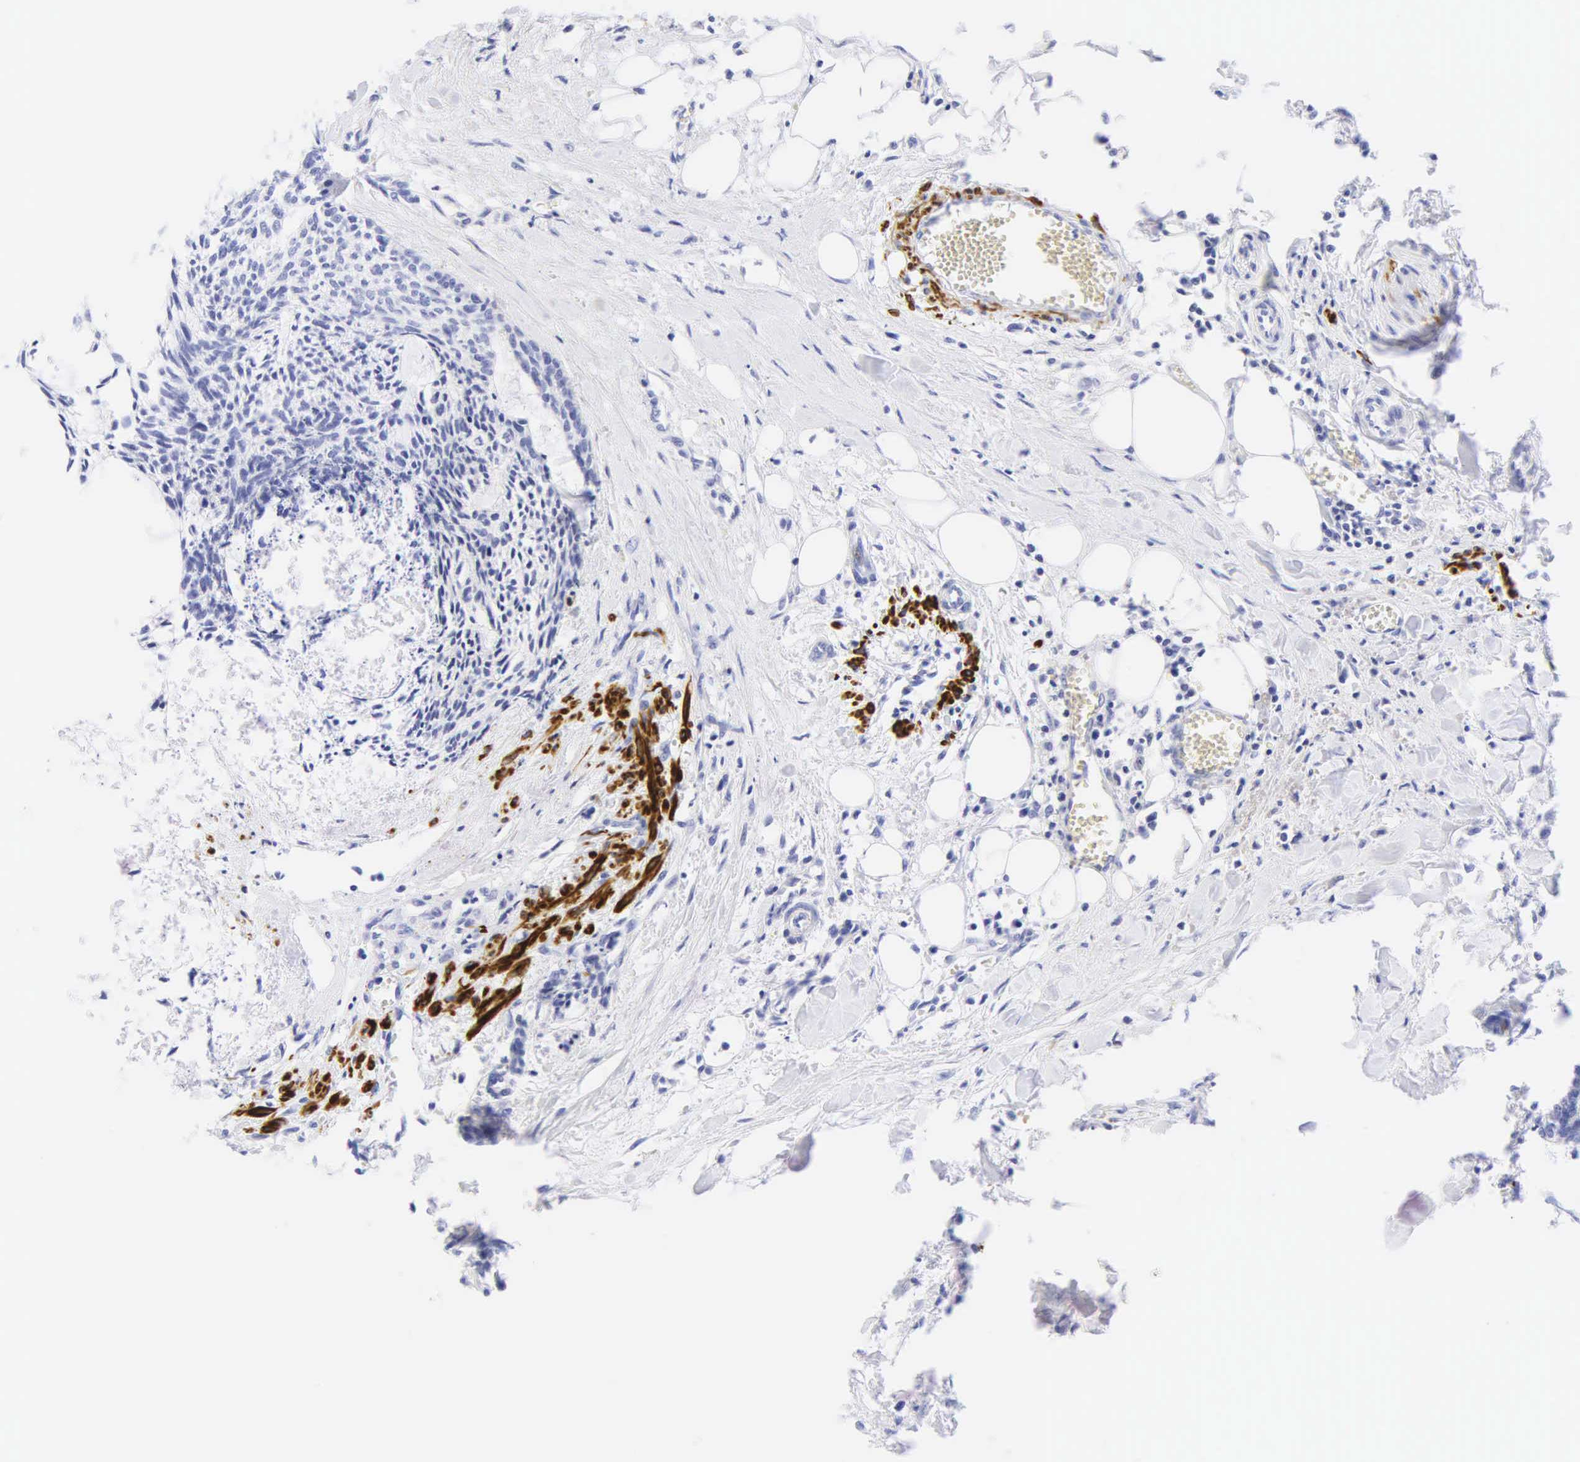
{"staining": {"intensity": "negative", "quantity": "none", "location": "none"}, "tissue": "head and neck cancer", "cell_type": "Tumor cells", "image_type": "cancer", "snomed": [{"axis": "morphology", "description": "Squamous cell carcinoma, NOS"}, {"axis": "topography", "description": "Salivary gland"}, {"axis": "topography", "description": "Head-Neck"}], "caption": "This is a histopathology image of IHC staining of head and neck squamous cell carcinoma, which shows no positivity in tumor cells.", "gene": "DES", "patient": {"sex": "male", "age": 70}}